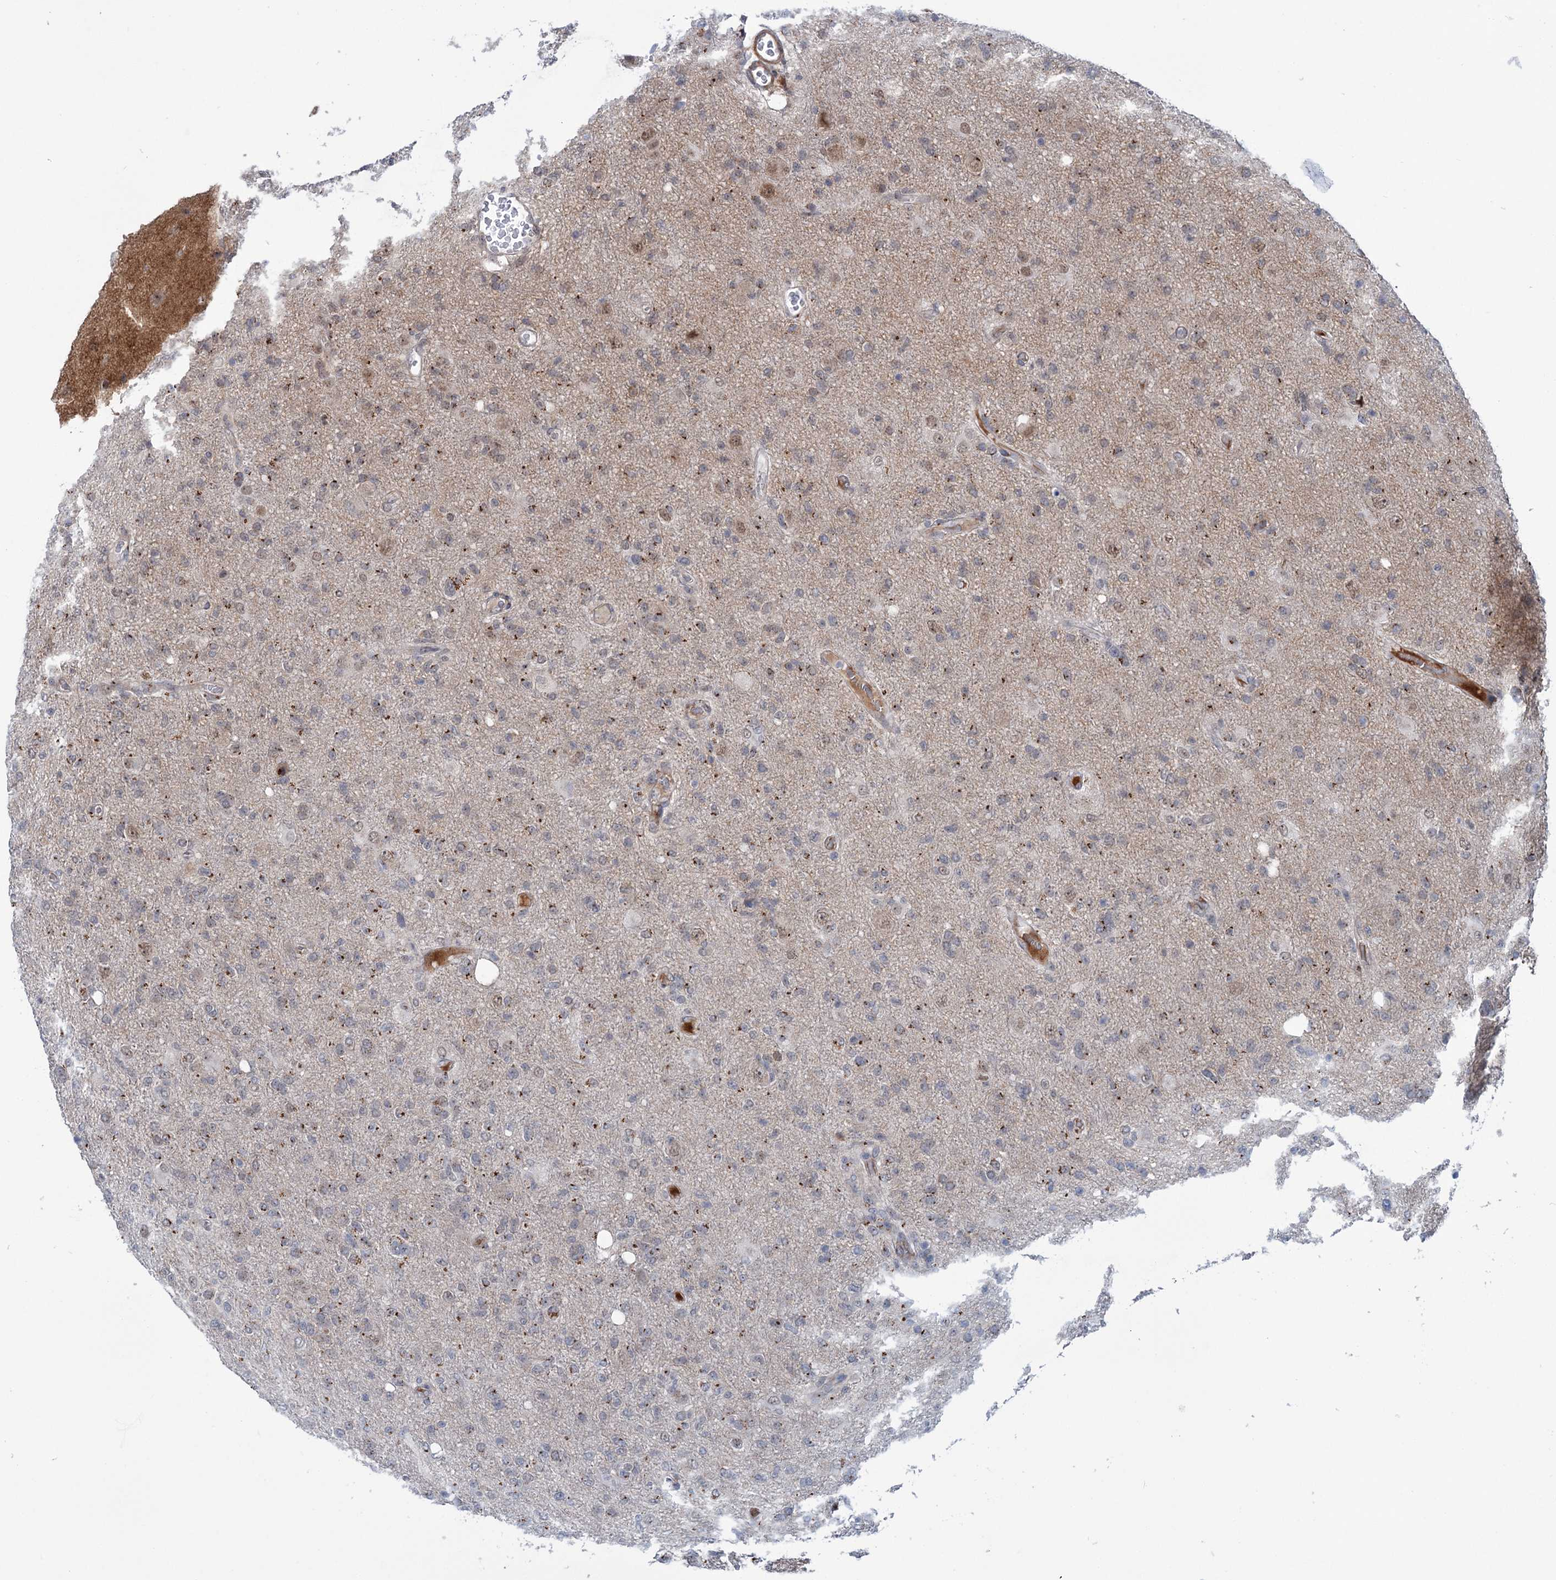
{"staining": {"intensity": "strong", "quantity": "25%-75%", "location": "cytoplasmic/membranous"}, "tissue": "glioma", "cell_type": "Tumor cells", "image_type": "cancer", "snomed": [{"axis": "morphology", "description": "Glioma, malignant, High grade"}, {"axis": "topography", "description": "Brain"}], "caption": "Immunohistochemistry (IHC) micrograph of human high-grade glioma (malignant) stained for a protein (brown), which exhibits high levels of strong cytoplasmic/membranous positivity in about 25%-75% of tumor cells.", "gene": "ELP4", "patient": {"sex": "female", "age": 57}}